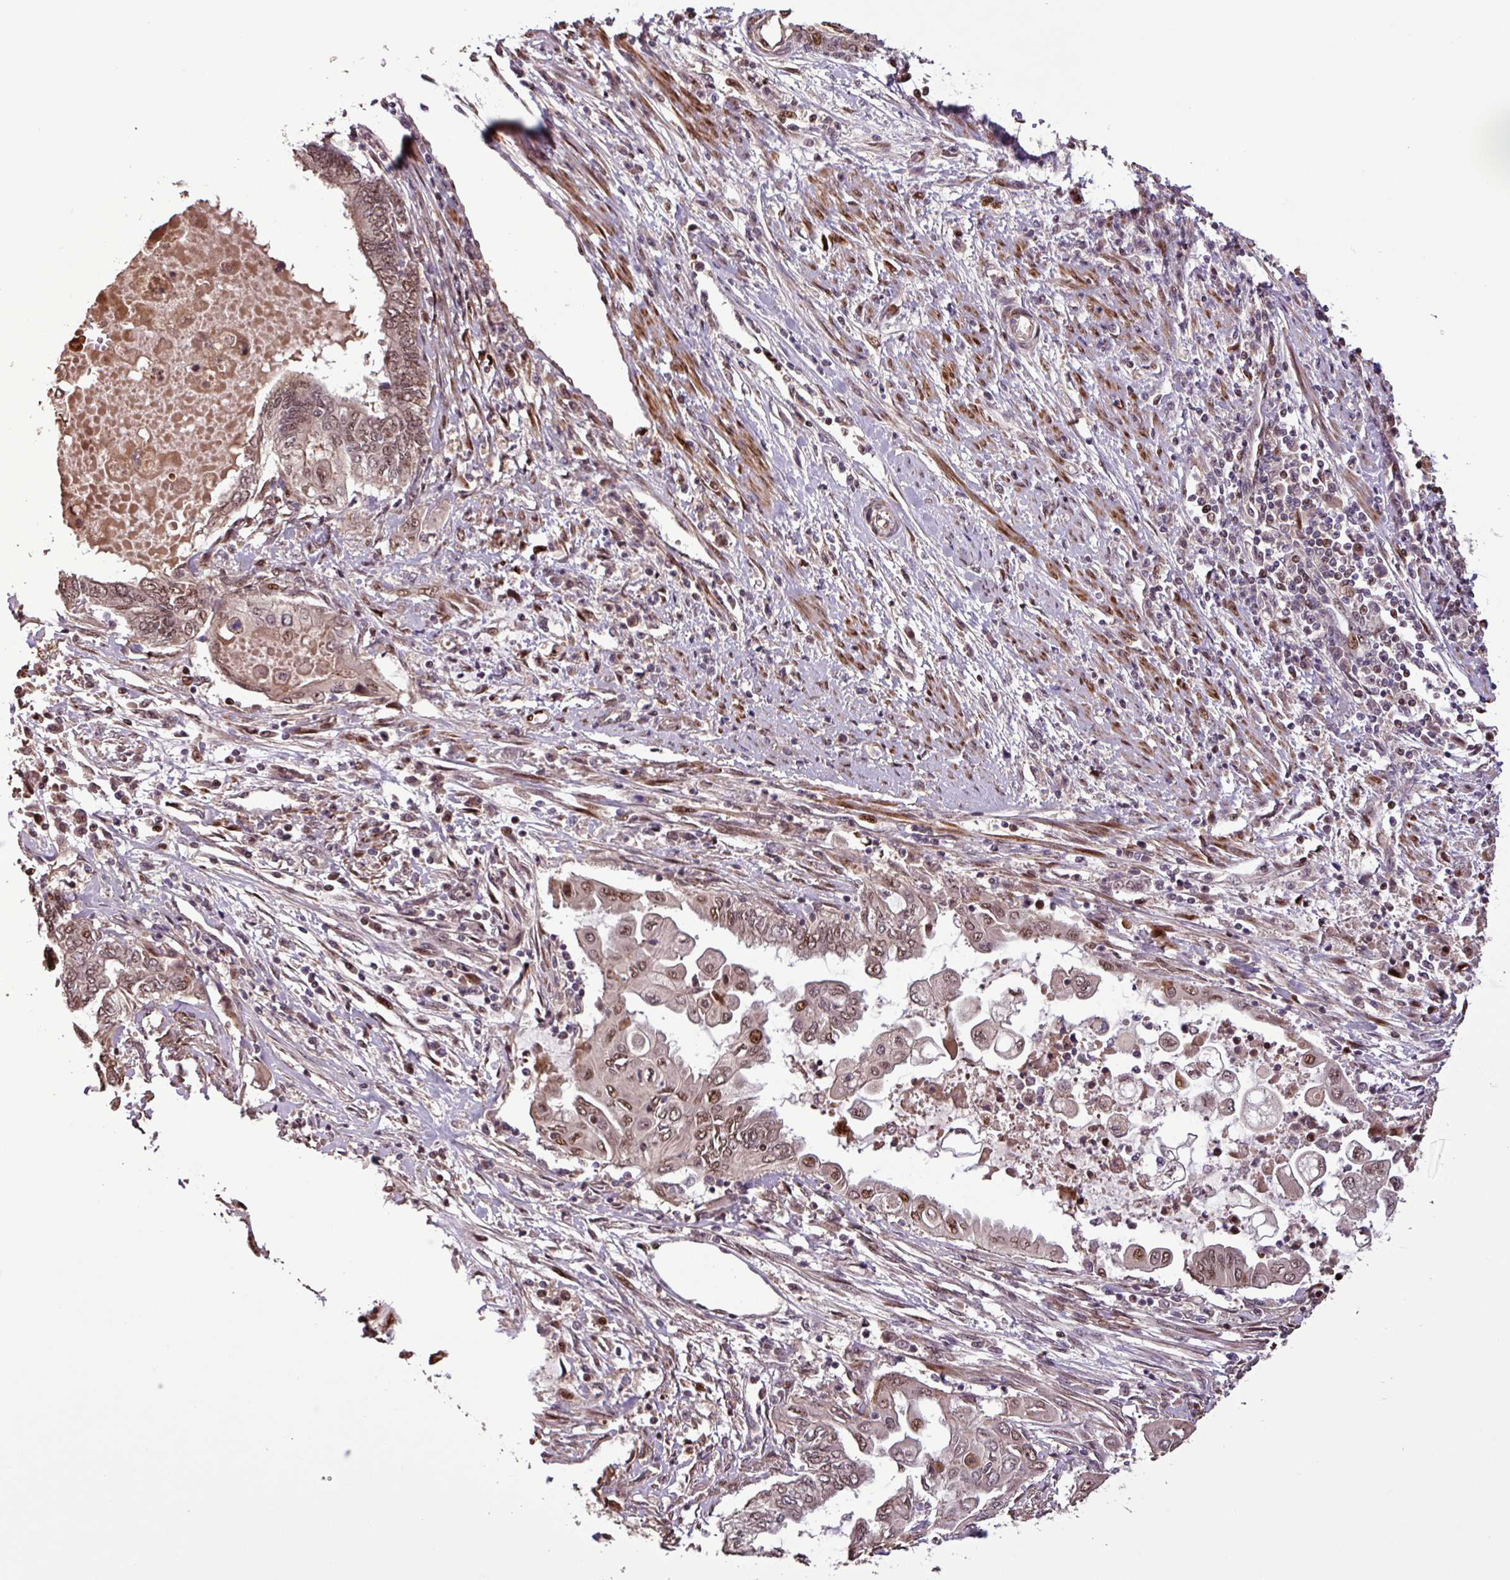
{"staining": {"intensity": "moderate", "quantity": ">75%", "location": "nuclear"}, "tissue": "endometrial cancer", "cell_type": "Tumor cells", "image_type": "cancer", "snomed": [{"axis": "morphology", "description": "Adenocarcinoma, NOS"}, {"axis": "topography", "description": "Uterus"}, {"axis": "topography", "description": "Endometrium"}], "caption": "Protein expression analysis of human adenocarcinoma (endometrial) reveals moderate nuclear positivity in about >75% of tumor cells.", "gene": "SLC22A24", "patient": {"sex": "female", "age": 70}}